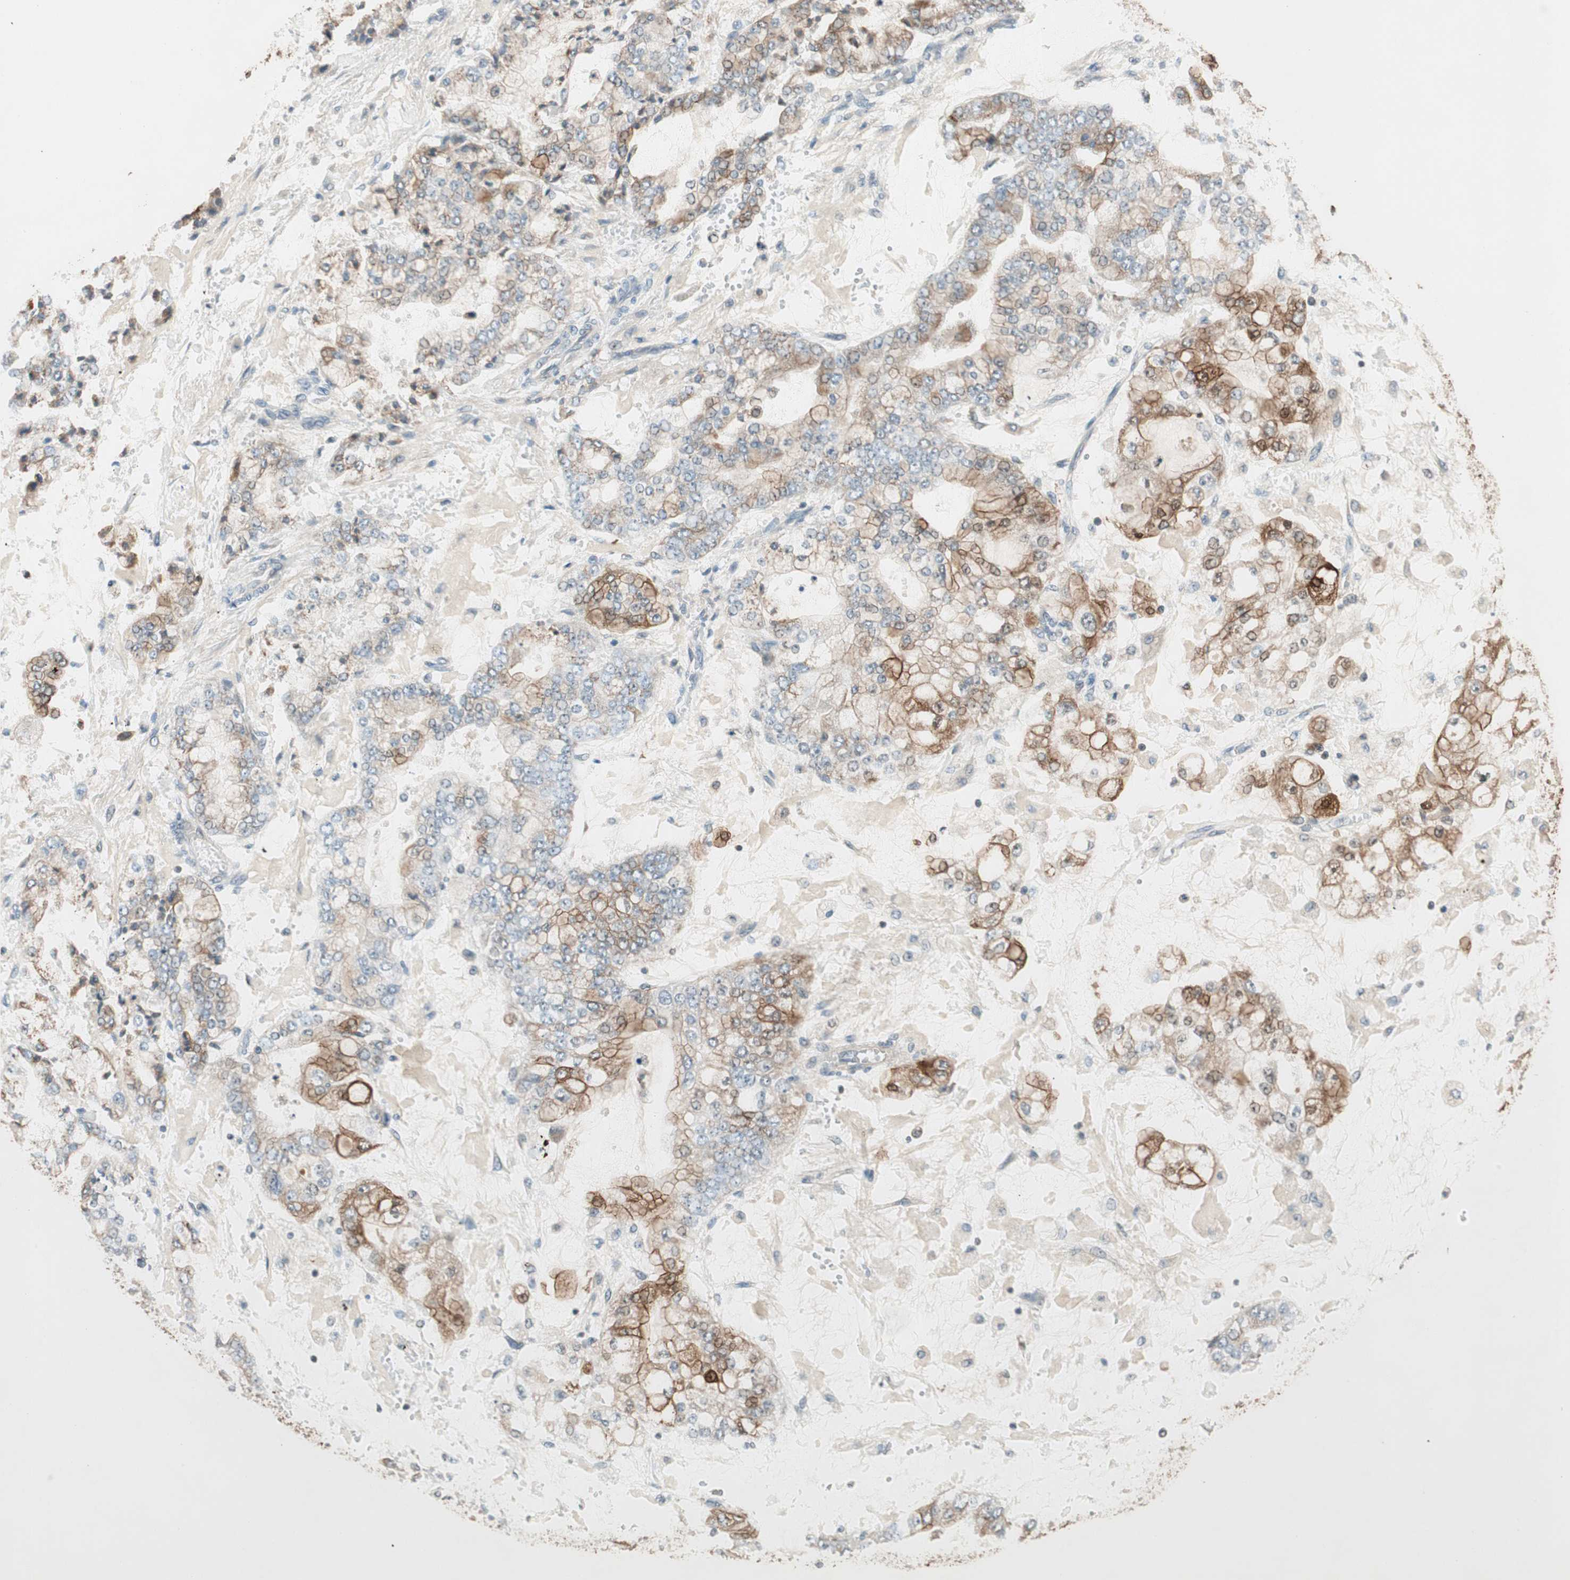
{"staining": {"intensity": "moderate", "quantity": "<25%", "location": "cytoplasmic/membranous"}, "tissue": "stomach cancer", "cell_type": "Tumor cells", "image_type": "cancer", "snomed": [{"axis": "morphology", "description": "Adenocarcinoma, NOS"}, {"axis": "topography", "description": "Stomach"}], "caption": "IHC histopathology image of neoplastic tissue: human stomach cancer (adenocarcinoma) stained using IHC reveals low levels of moderate protein expression localized specifically in the cytoplasmic/membranous of tumor cells, appearing as a cytoplasmic/membranous brown color.", "gene": "TRIM21", "patient": {"sex": "male", "age": 76}}